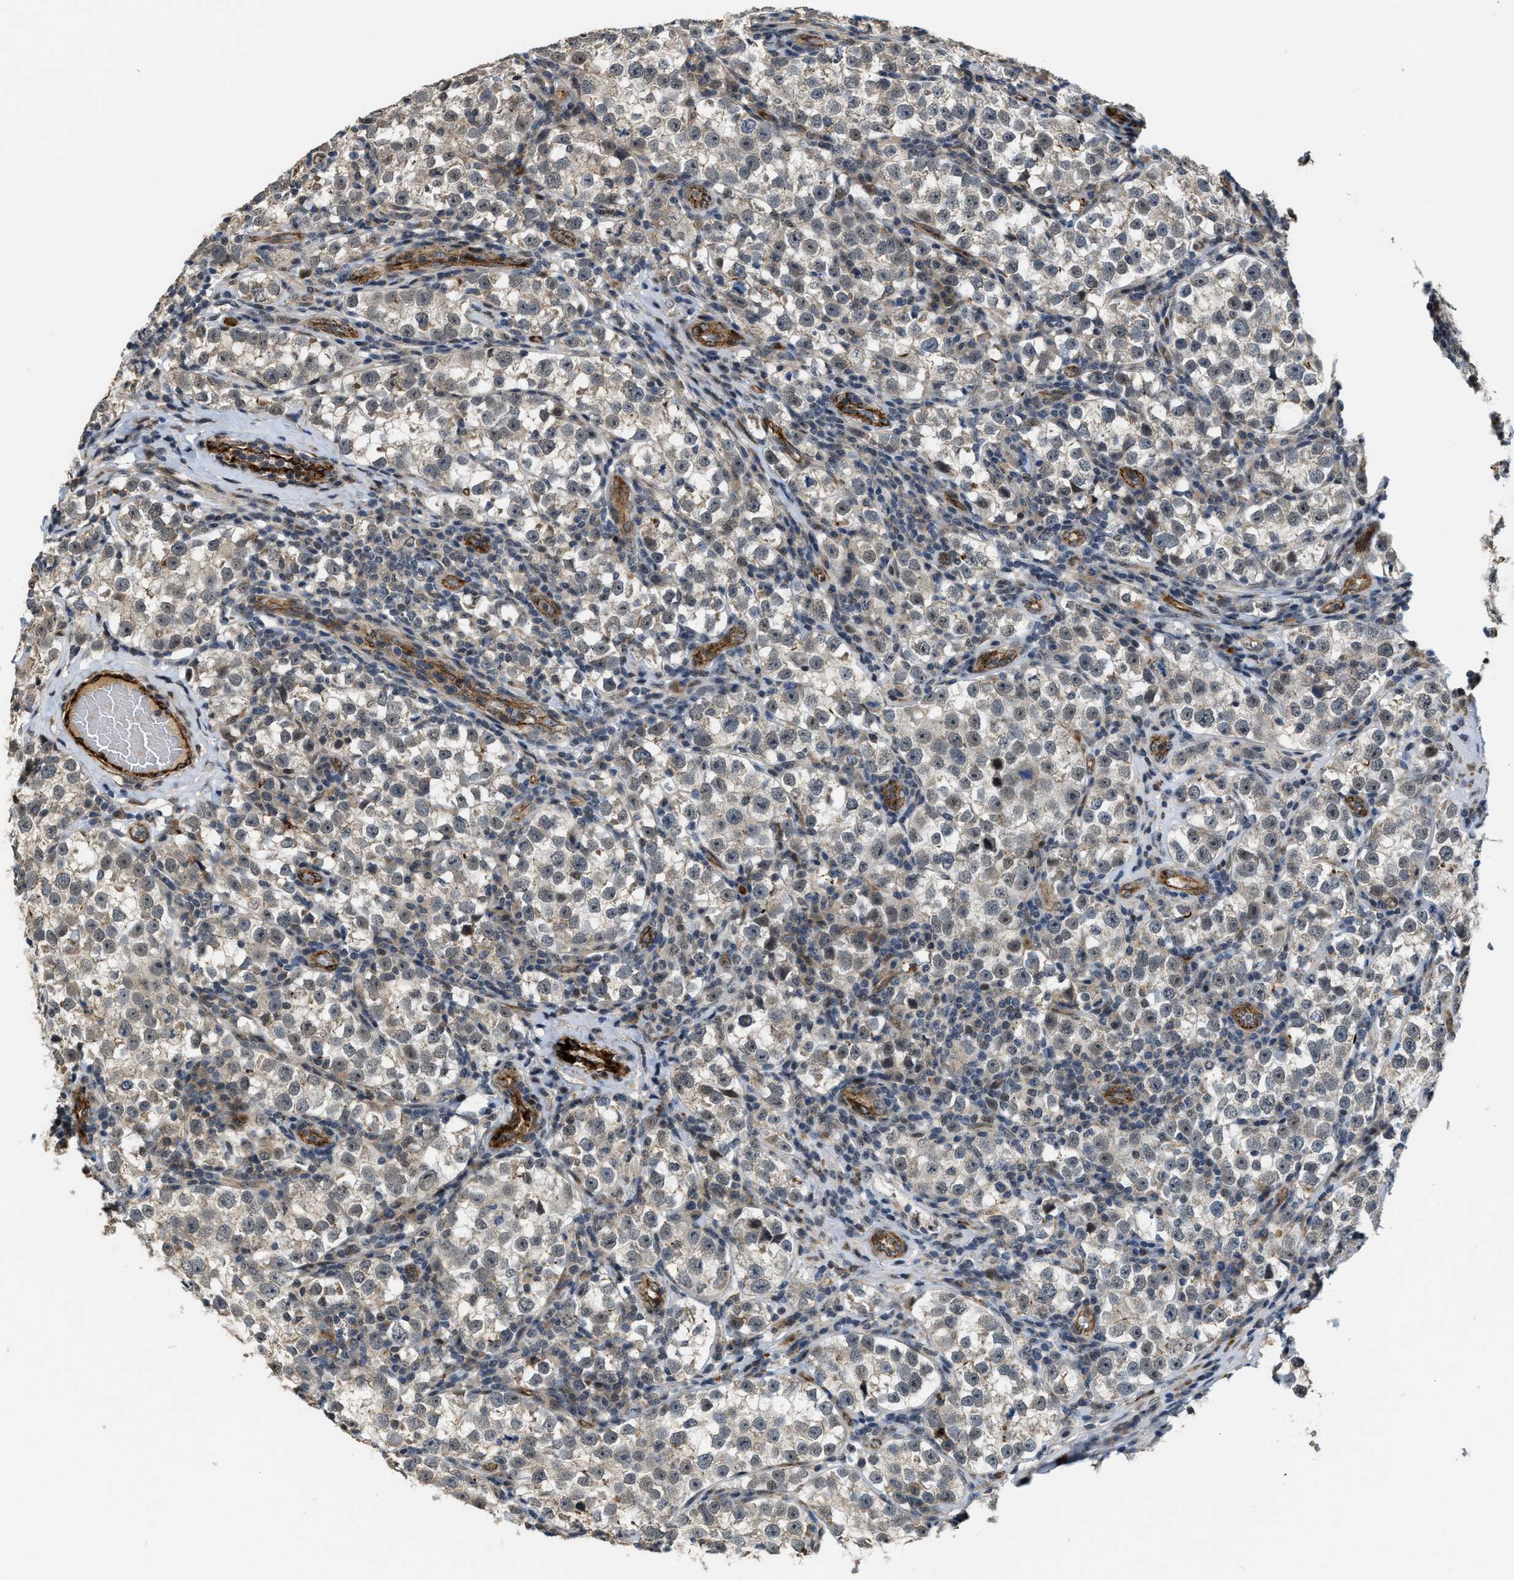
{"staining": {"intensity": "negative", "quantity": "none", "location": "none"}, "tissue": "testis cancer", "cell_type": "Tumor cells", "image_type": "cancer", "snomed": [{"axis": "morphology", "description": "Normal tissue, NOS"}, {"axis": "morphology", "description": "Seminoma, NOS"}, {"axis": "topography", "description": "Testis"}], "caption": "Photomicrograph shows no significant protein positivity in tumor cells of testis cancer.", "gene": "DPF2", "patient": {"sex": "male", "age": 43}}